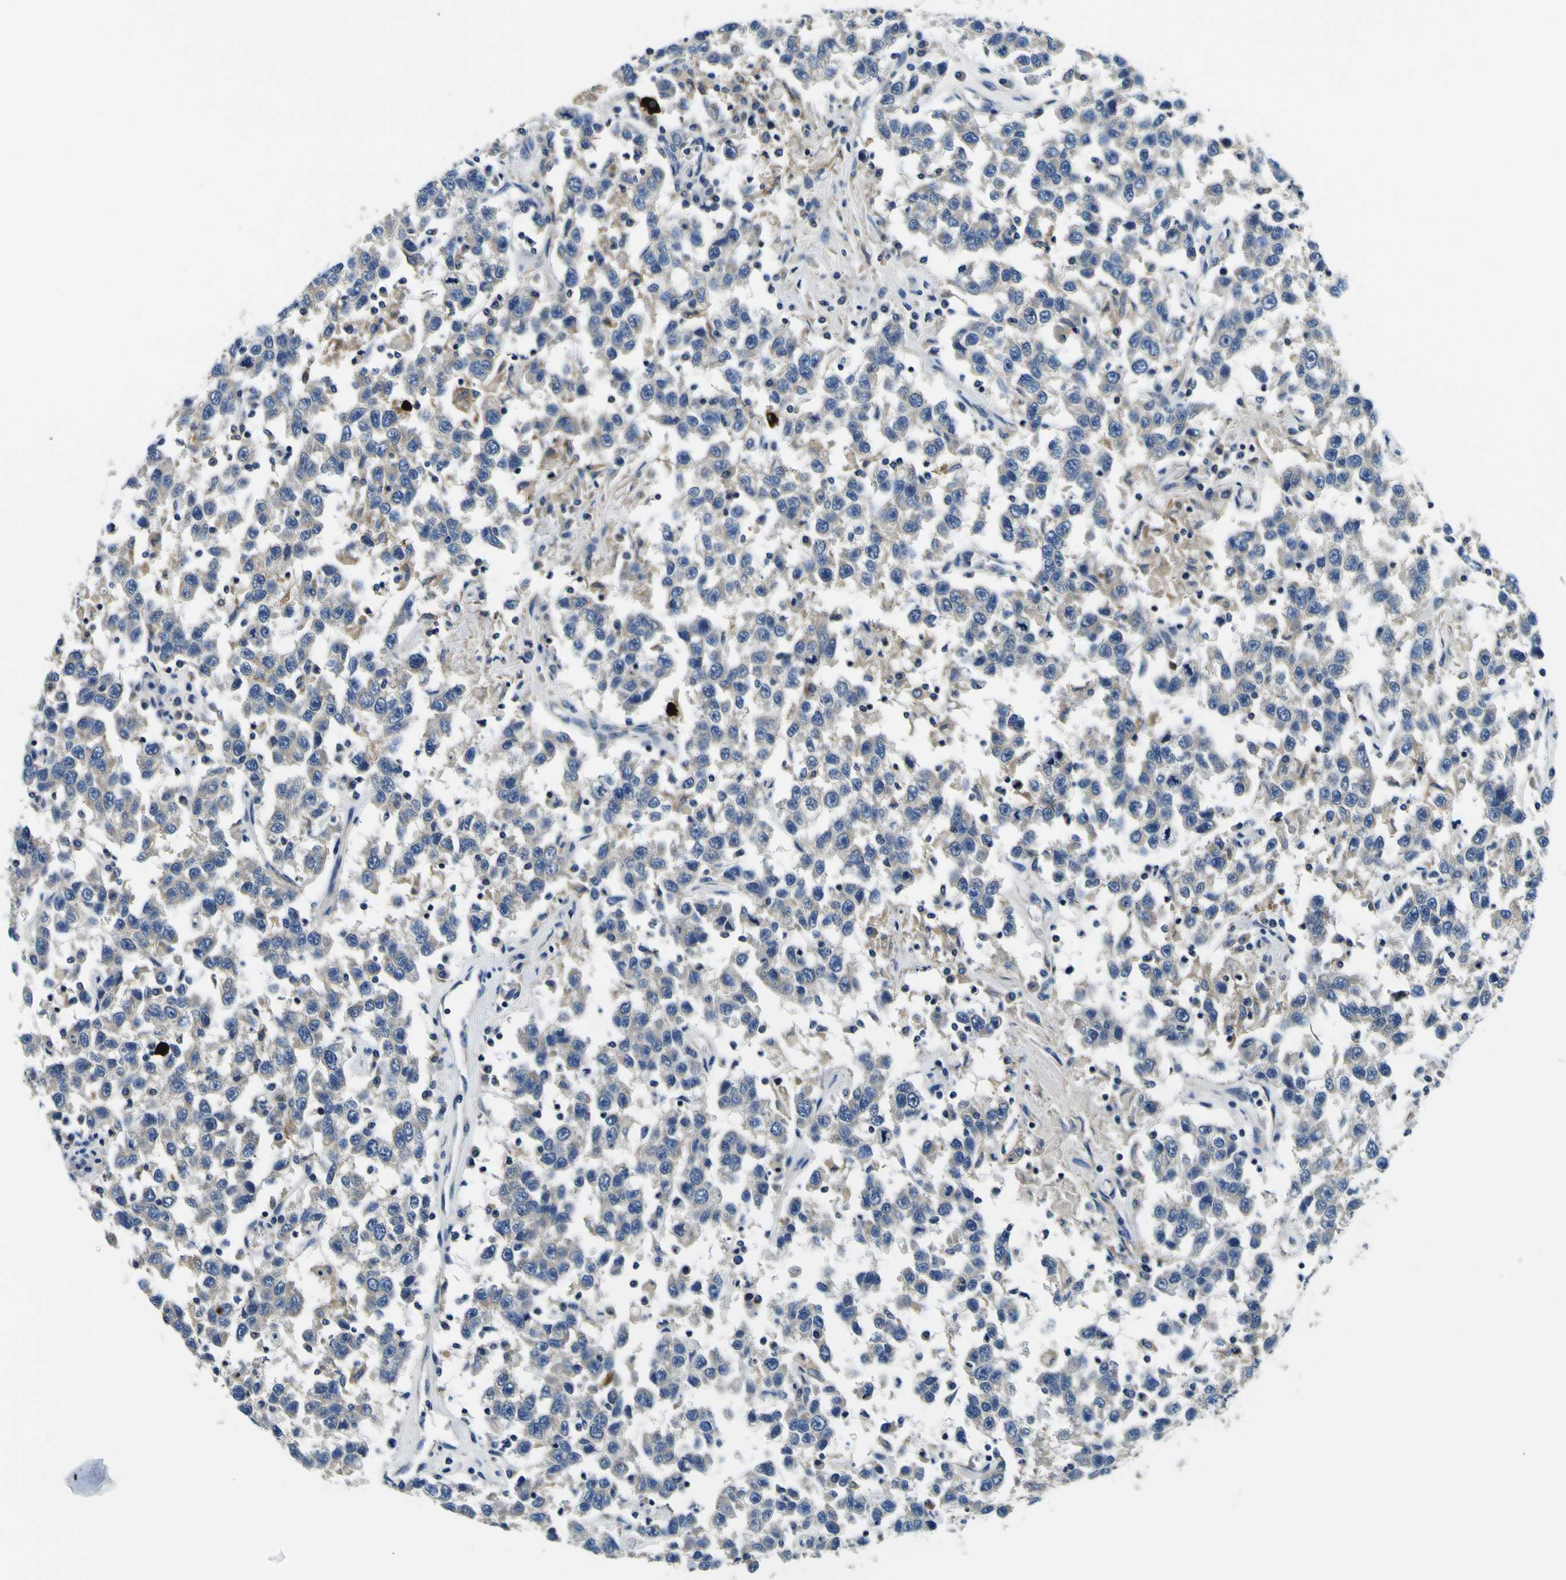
{"staining": {"intensity": "negative", "quantity": "none", "location": "none"}, "tissue": "testis cancer", "cell_type": "Tumor cells", "image_type": "cancer", "snomed": [{"axis": "morphology", "description": "Seminoma, NOS"}, {"axis": "topography", "description": "Testis"}], "caption": "This is an immunohistochemistry (IHC) histopathology image of seminoma (testis). There is no positivity in tumor cells.", "gene": "CLSTN1", "patient": {"sex": "male", "age": 41}}